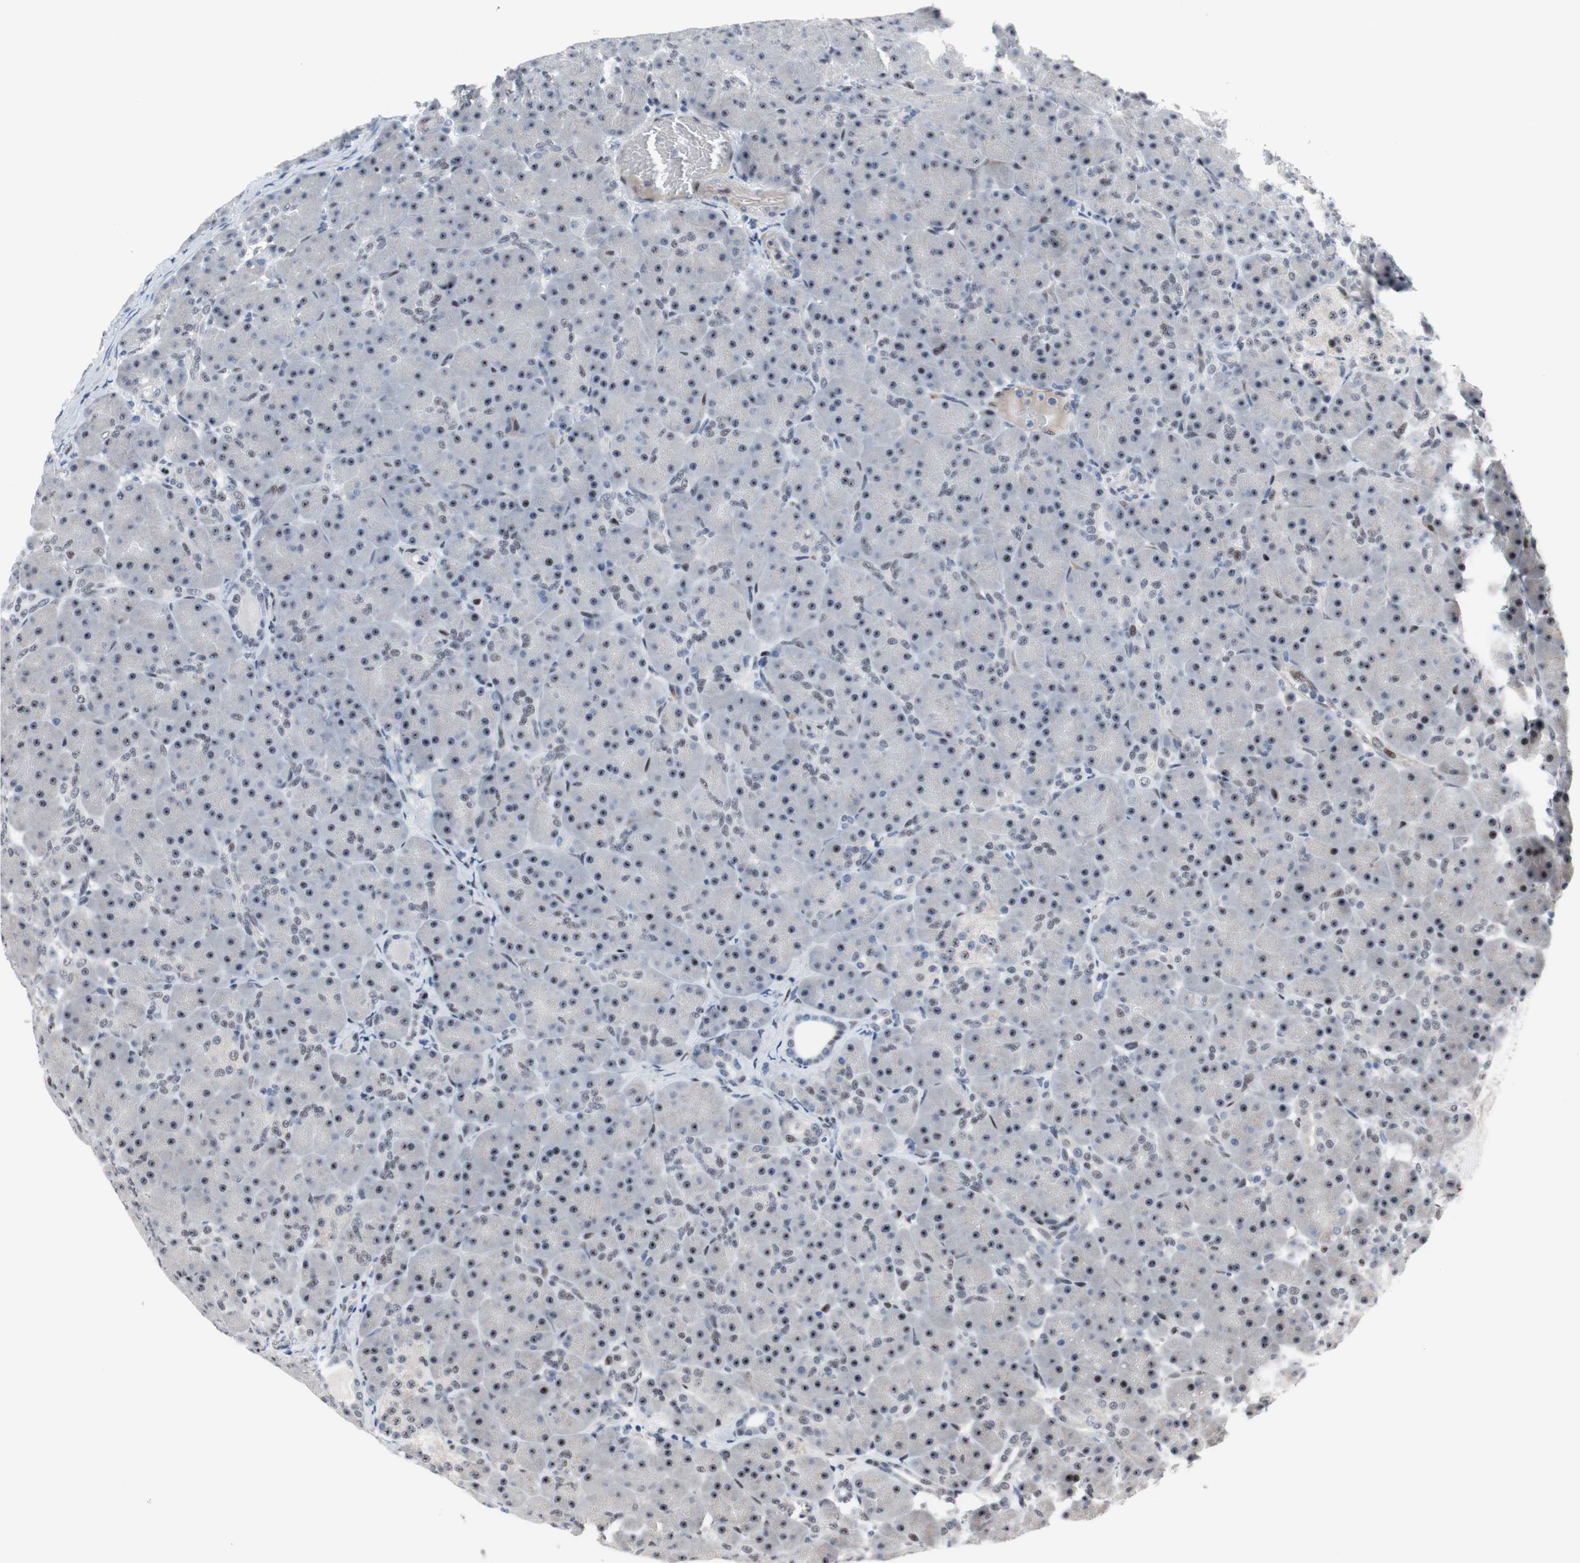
{"staining": {"intensity": "weak", "quantity": "25%-75%", "location": "nuclear"}, "tissue": "pancreas", "cell_type": "Exocrine glandular cells", "image_type": "normal", "snomed": [{"axis": "morphology", "description": "Normal tissue, NOS"}, {"axis": "topography", "description": "Pancreas"}], "caption": "DAB immunohistochemical staining of unremarkable pancreas demonstrates weak nuclear protein expression in about 25%-75% of exocrine glandular cells.", "gene": "PINX1", "patient": {"sex": "male", "age": 66}}